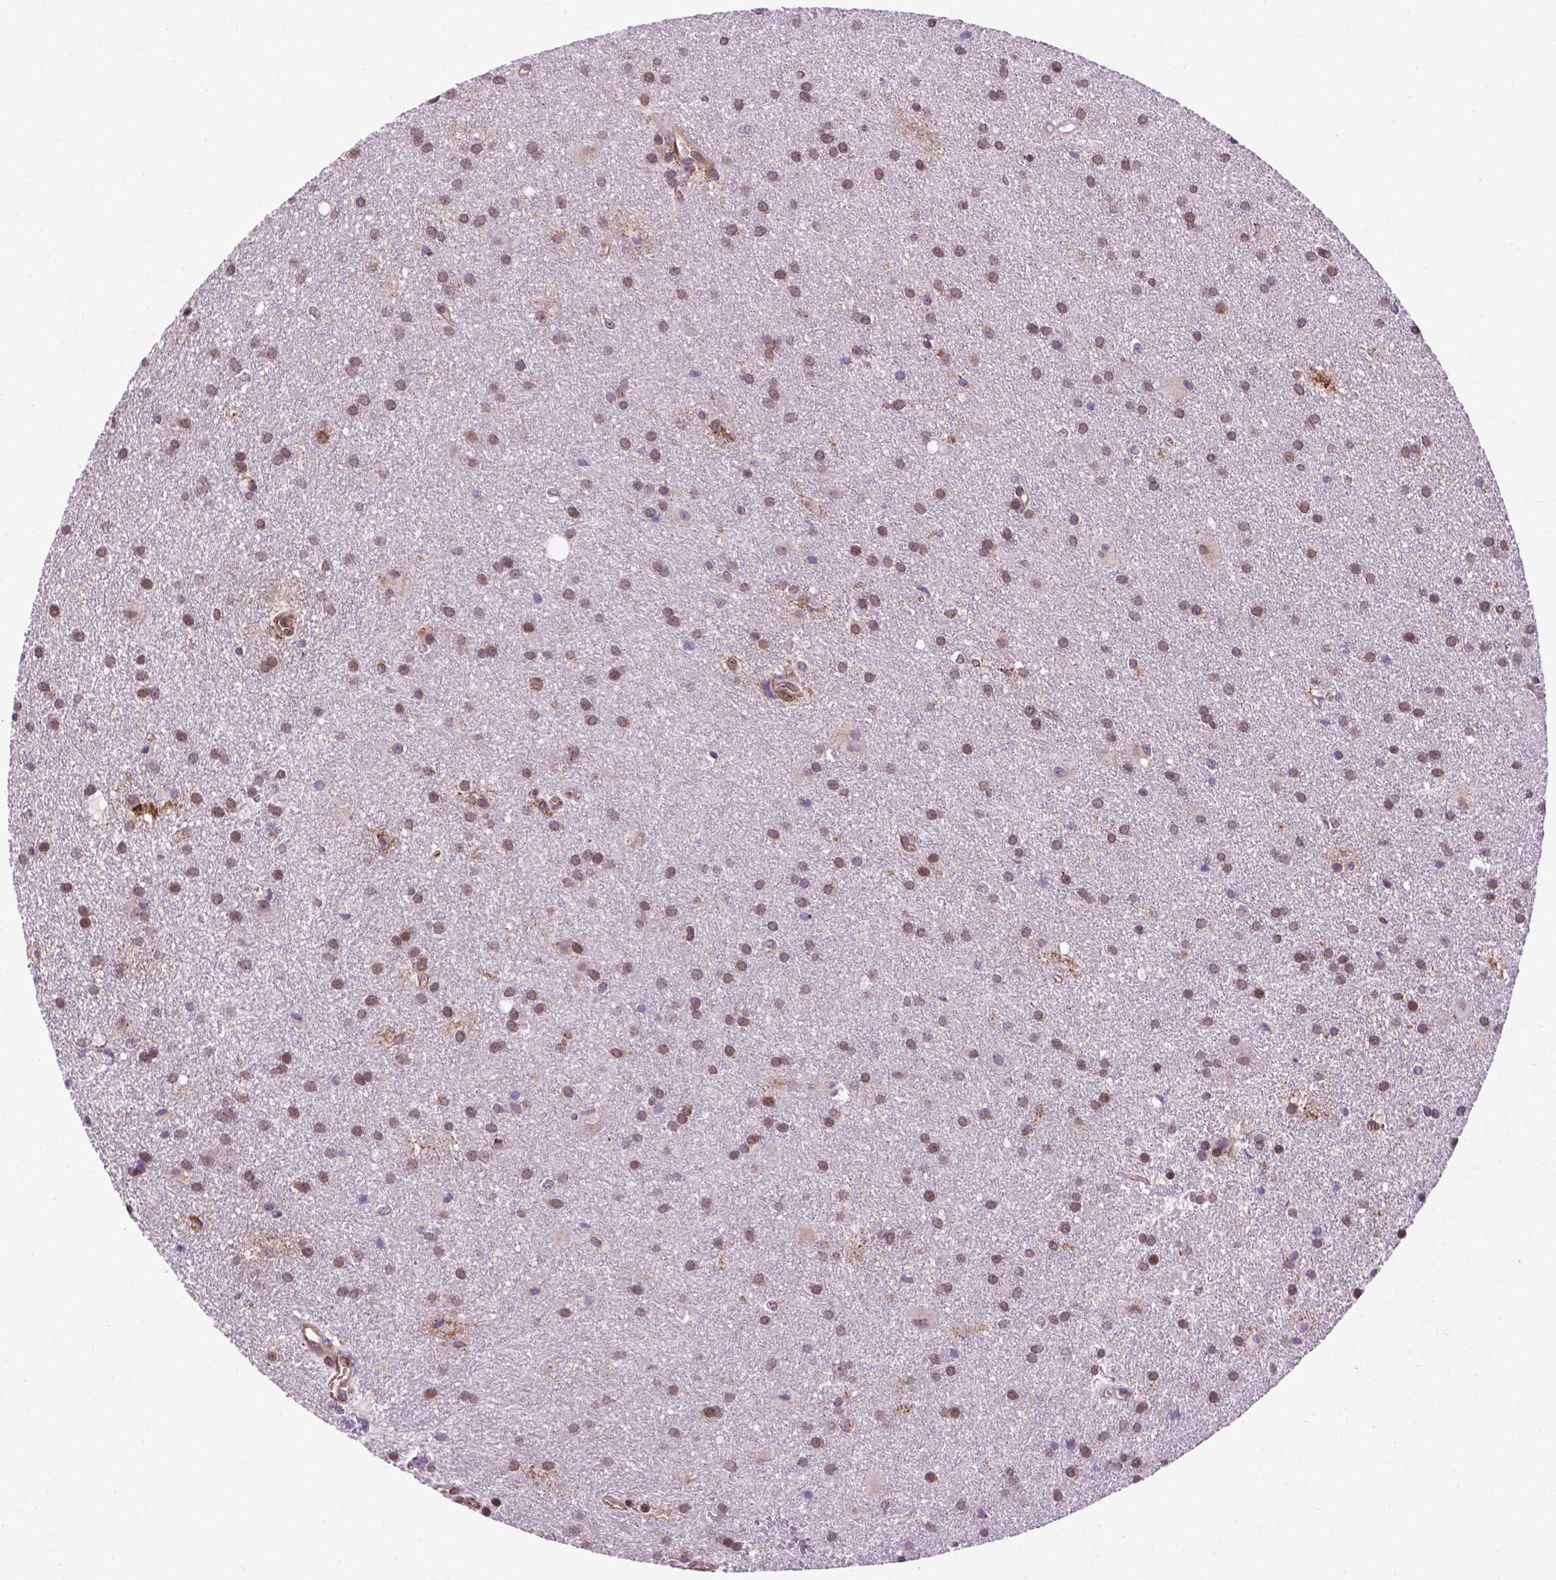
{"staining": {"intensity": "weak", "quantity": ">75%", "location": "cytoplasmic/membranous"}, "tissue": "glioma", "cell_type": "Tumor cells", "image_type": "cancer", "snomed": [{"axis": "morphology", "description": "Glioma, malignant, Low grade"}, {"axis": "topography", "description": "Brain"}], "caption": "IHC image of neoplastic tissue: malignant glioma (low-grade) stained using immunohistochemistry reveals low levels of weak protein expression localized specifically in the cytoplasmic/membranous of tumor cells, appearing as a cytoplasmic/membranous brown color.", "gene": "GANAB", "patient": {"sex": "male", "age": 58}}